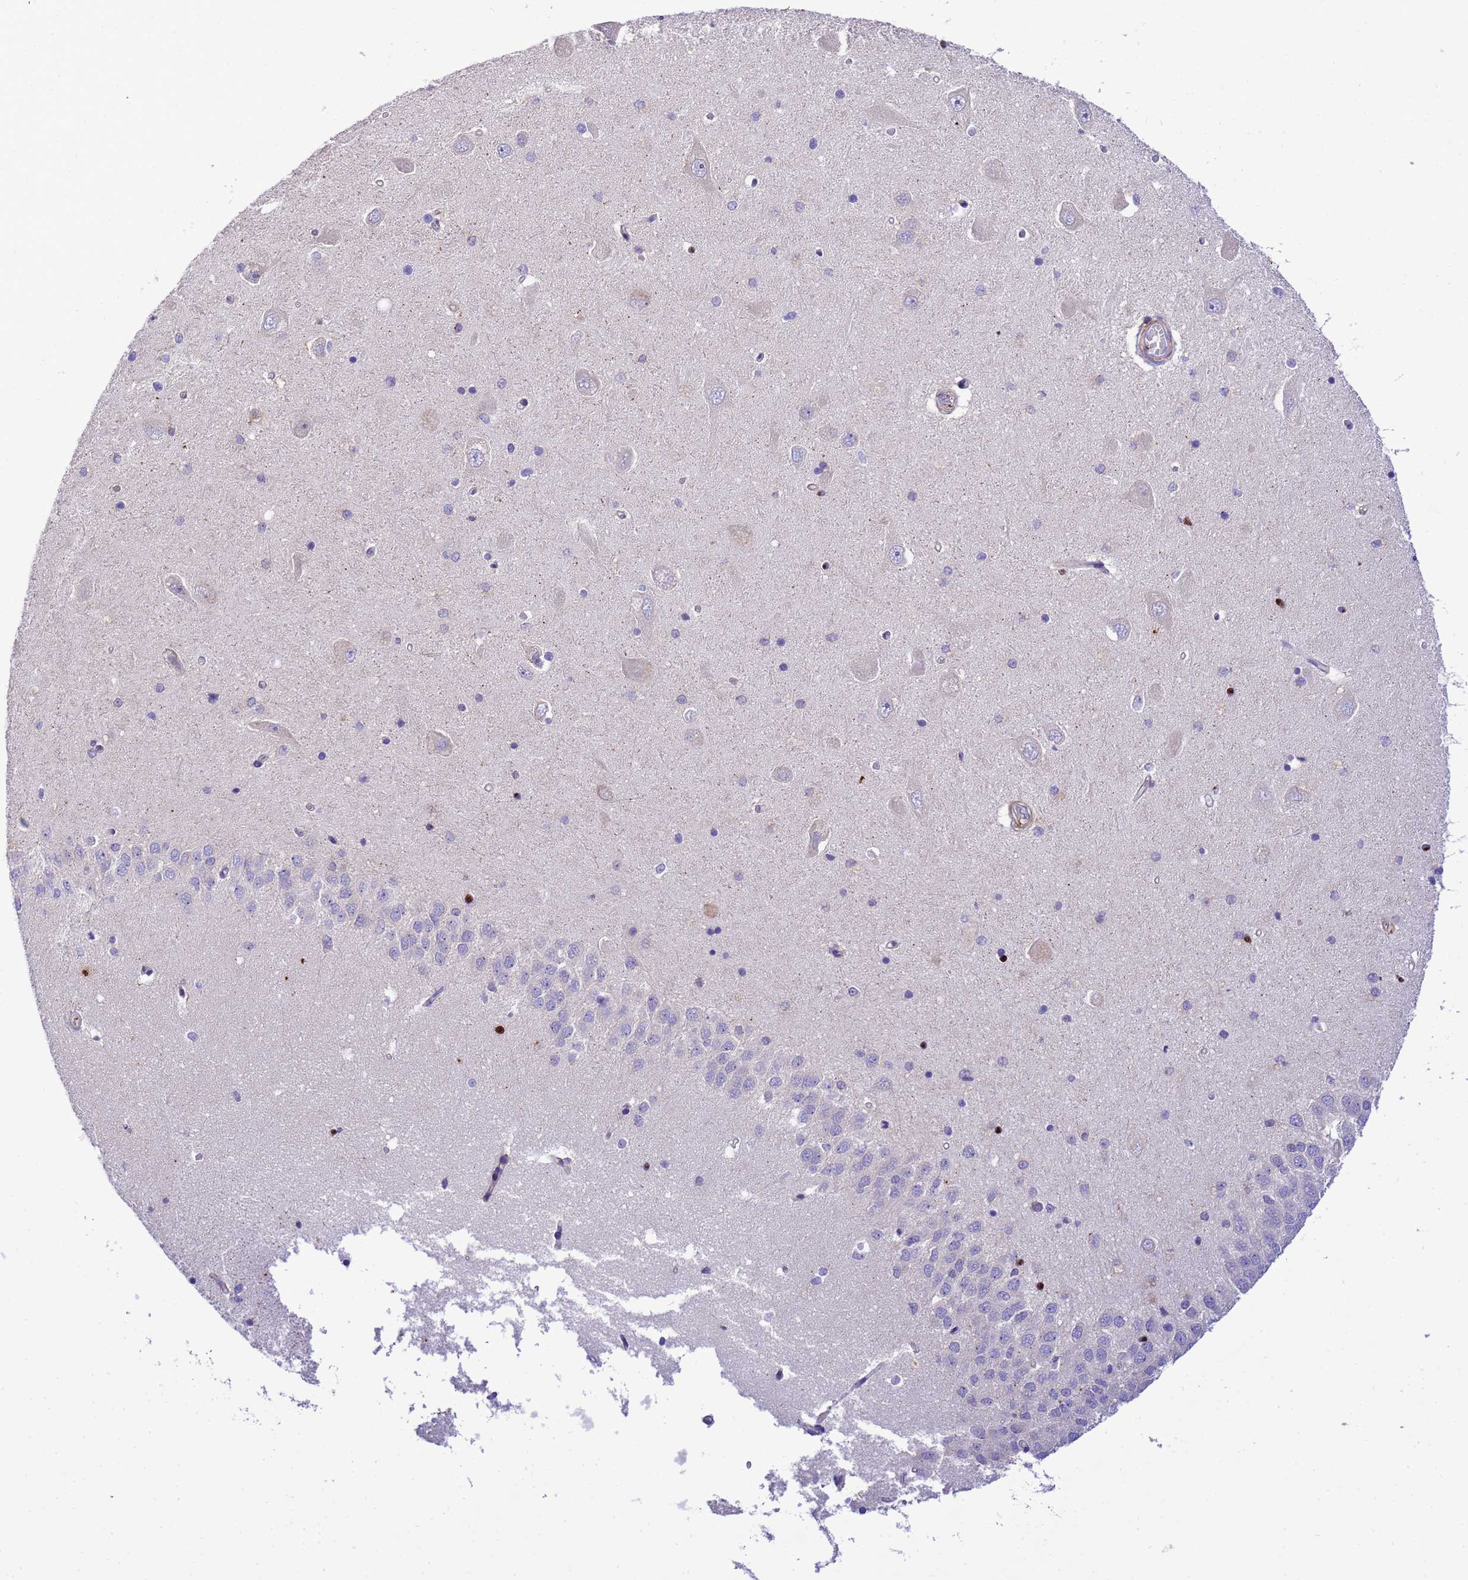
{"staining": {"intensity": "negative", "quantity": "none", "location": "none"}, "tissue": "hippocampus", "cell_type": "Glial cells", "image_type": "normal", "snomed": [{"axis": "morphology", "description": "Normal tissue, NOS"}, {"axis": "topography", "description": "Hippocampus"}], "caption": "The histopathology image reveals no staining of glial cells in normal hippocampus. (DAB IHC visualized using brightfield microscopy, high magnification).", "gene": "WDR64", "patient": {"sex": "male", "age": 45}}